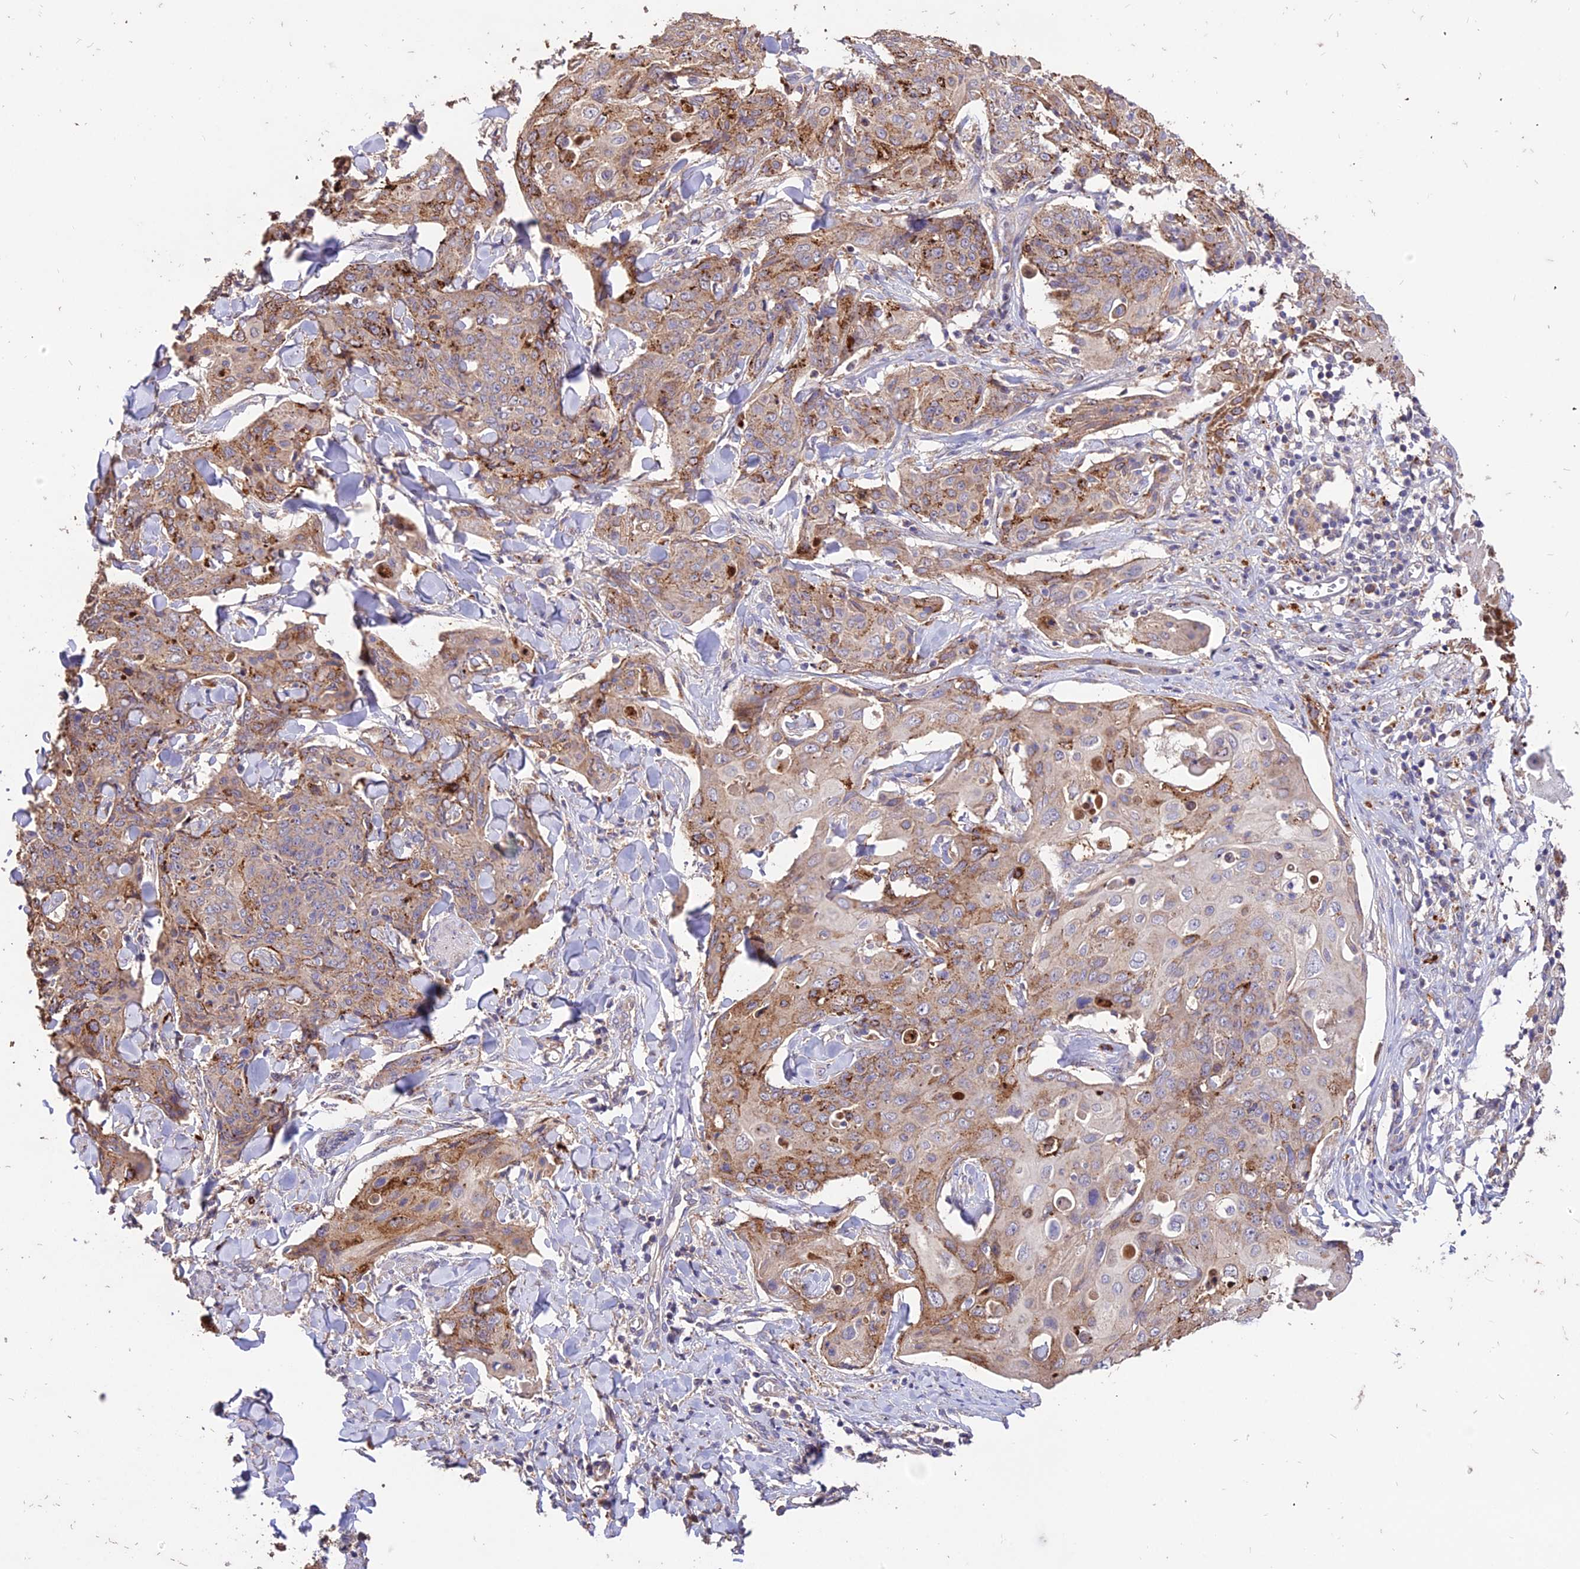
{"staining": {"intensity": "moderate", "quantity": "25%-75%", "location": "cytoplasmic/membranous"}, "tissue": "skin cancer", "cell_type": "Tumor cells", "image_type": "cancer", "snomed": [{"axis": "morphology", "description": "Squamous cell carcinoma, NOS"}, {"axis": "topography", "description": "Skin"}, {"axis": "topography", "description": "Vulva"}], "caption": "Skin cancer (squamous cell carcinoma) was stained to show a protein in brown. There is medium levels of moderate cytoplasmic/membranous expression in approximately 25%-75% of tumor cells. (DAB (3,3'-diaminobenzidine) IHC, brown staining for protein, blue staining for nuclei).", "gene": "SDHD", "patient": {"sex": "female", "age": 85}}